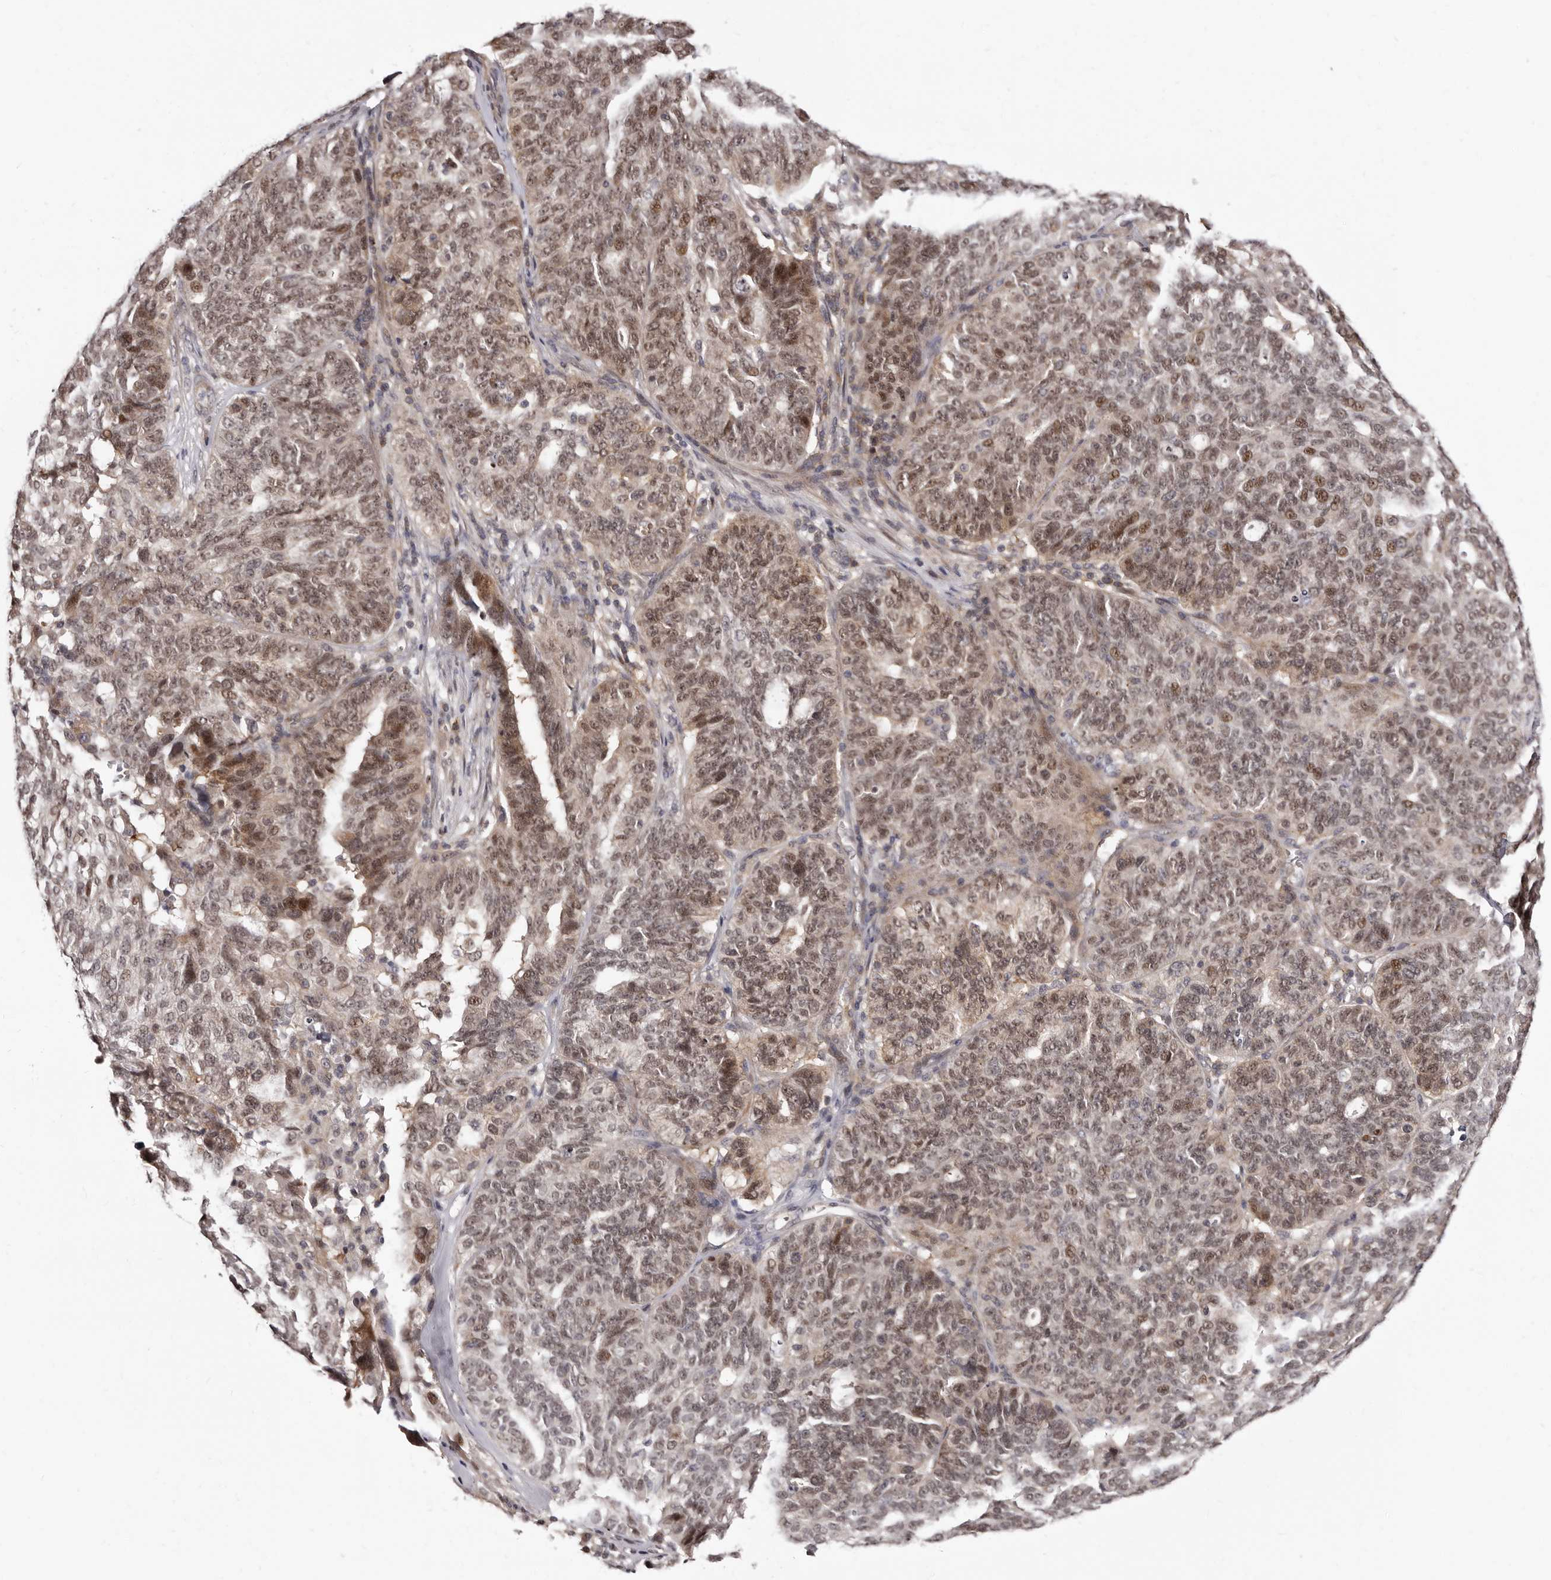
{"staining": {"intensity": "moderate", "quantity": ">75%", "location": "nuclear"}, "tissue": "ovarian cancer", "cell_type": "Tumor cells", "image_type": "cancer", "snomed": [{"axis": "morphology", "description": "Cystadenocarcinoma, serous, NOS"}, {"axis": "topography", "description": "Ovary"}], "caption": "A micrograph of human ovarian cancer stained for a protein exhibits moderate nuclear brown staining in tumor cells.", "gene": "PHF20L1", "patient": {"sex": "female", "age": 59}}